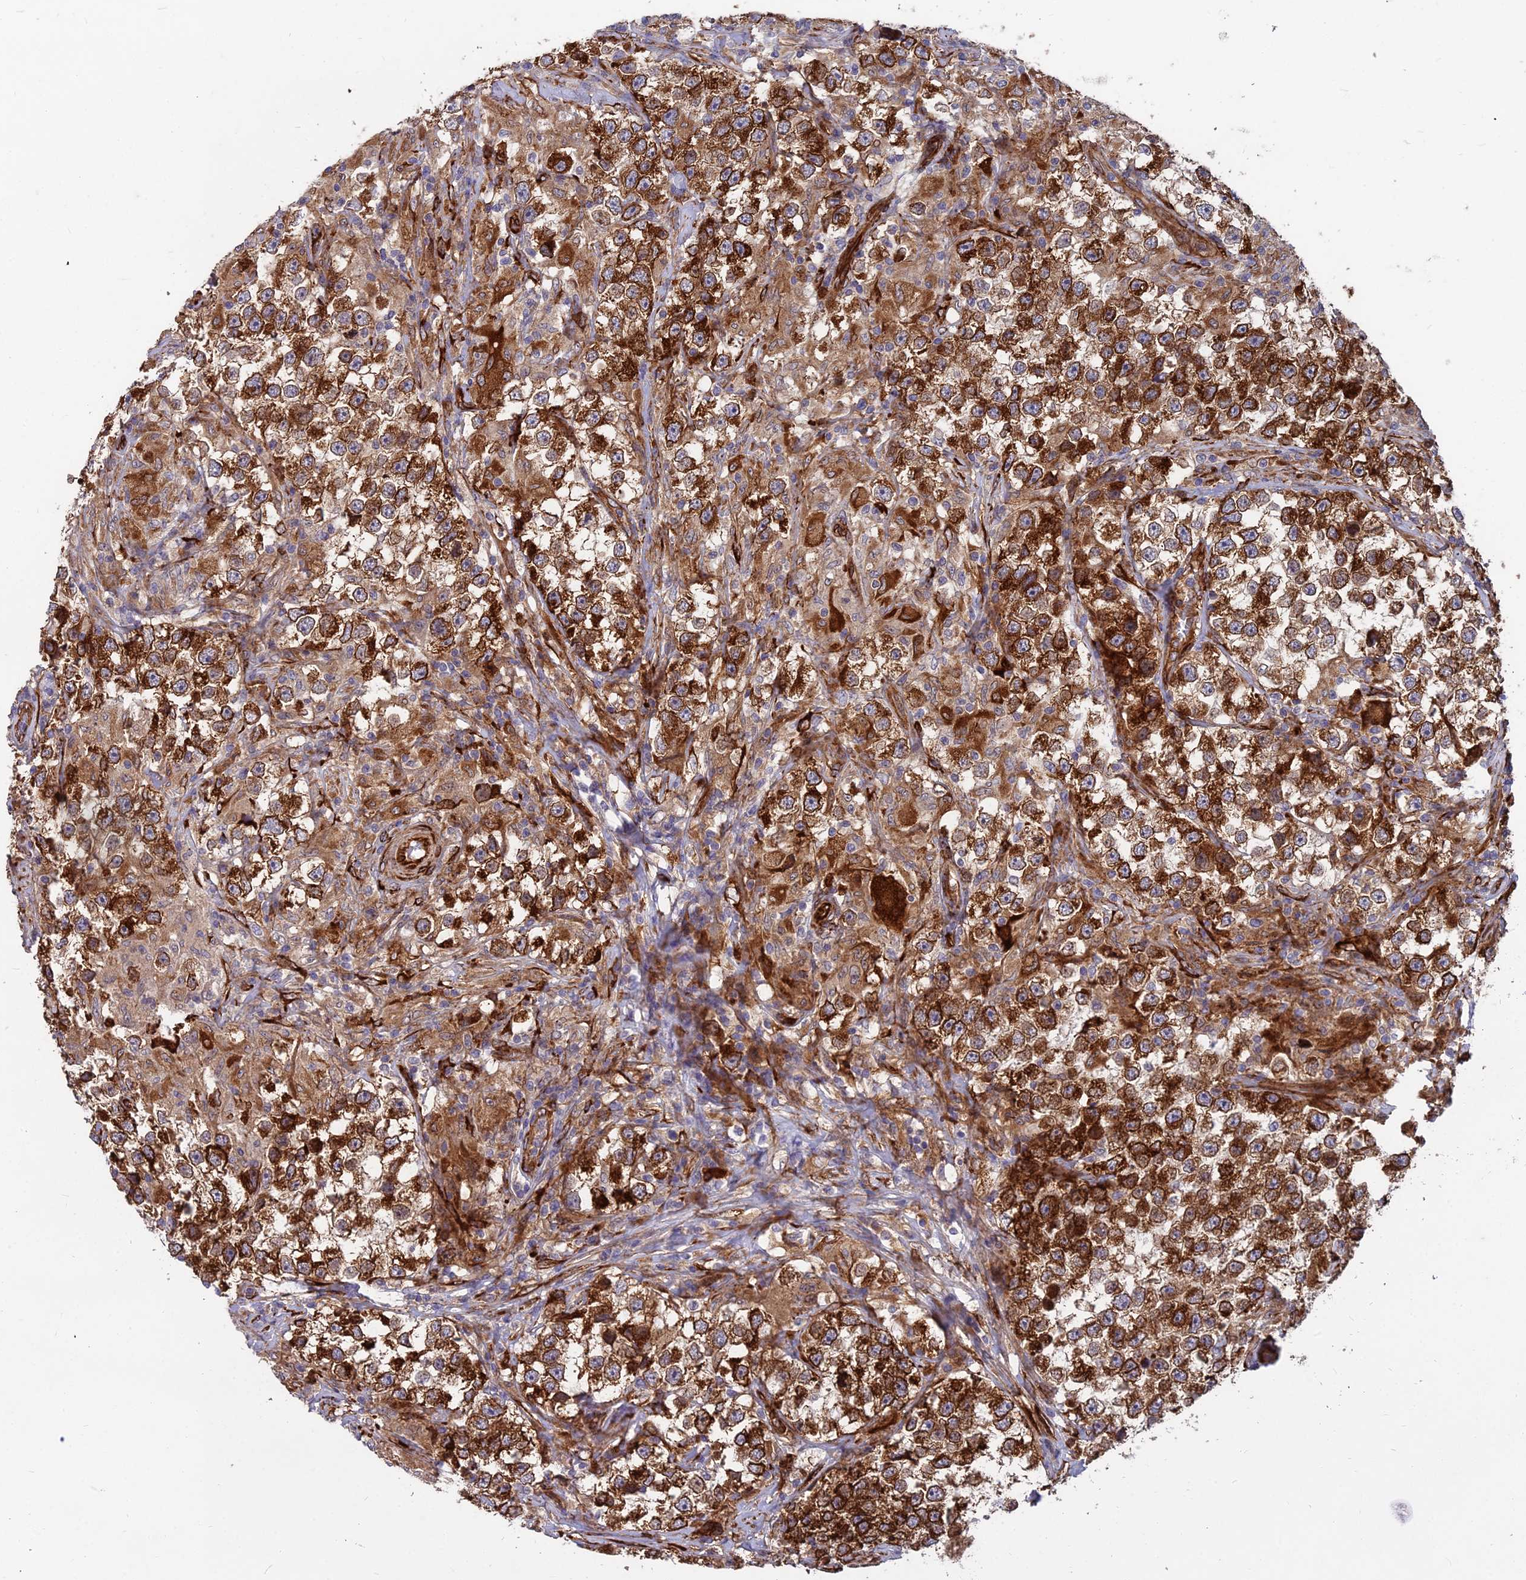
{"staining": {"intensity": "strong", "quantity": ">75%", "location": "cytoplasmic/membranous"}, "tissue": "testis cancer", "cell_type": "Tumor cells", "image_type": "cancer", "snomed": [{"axis": "morphology", "description": "Seminoma, NOS"}, {"axis": "topography", "description": "Testis"}], "caption": "An IHC histopathology image of tumor tissue is shown. Protein staining in brown highlights strong cytoplasmic/membranous positivity in testis seminoma within tumor cells.", "gene": "NDUFAF7", "patient": {"sex": "male", "age": 46}}